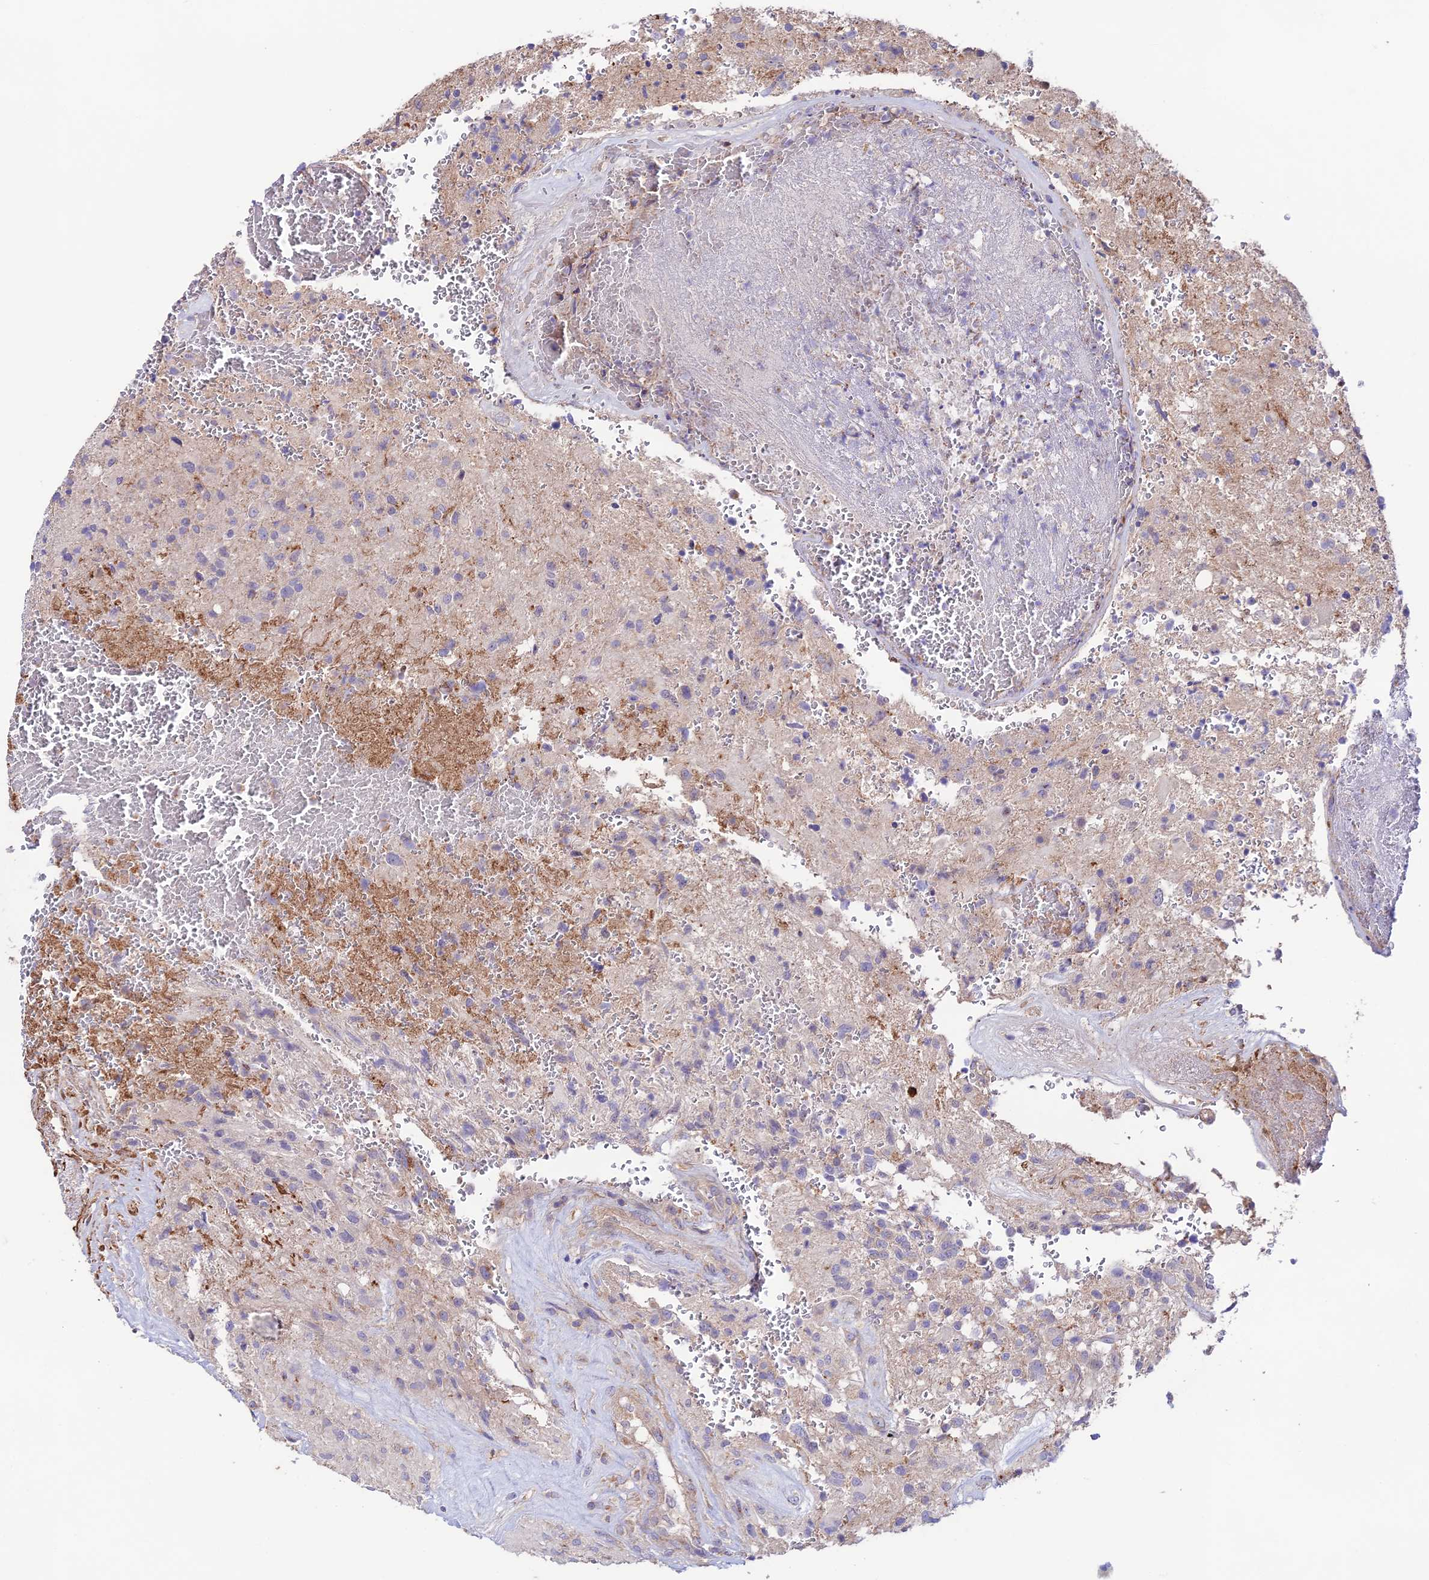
{"staining": {"intensity": "negative", "quantity": "none", "location": "none"}, "tissue": "glioma", "cell_type": "Tumor cells", "image_type": "cancer", "snomed": [{"axis": "morphology", "description": "Glioma, malignant, High grade"}, {"axis": "topography", "description": "Brain"}], "caption": "Photomicrograph shows no protein expression in tumor cells of glioma tissue.", "gene": "BRME1", "patient": {"sex": "male", "age": 56}}